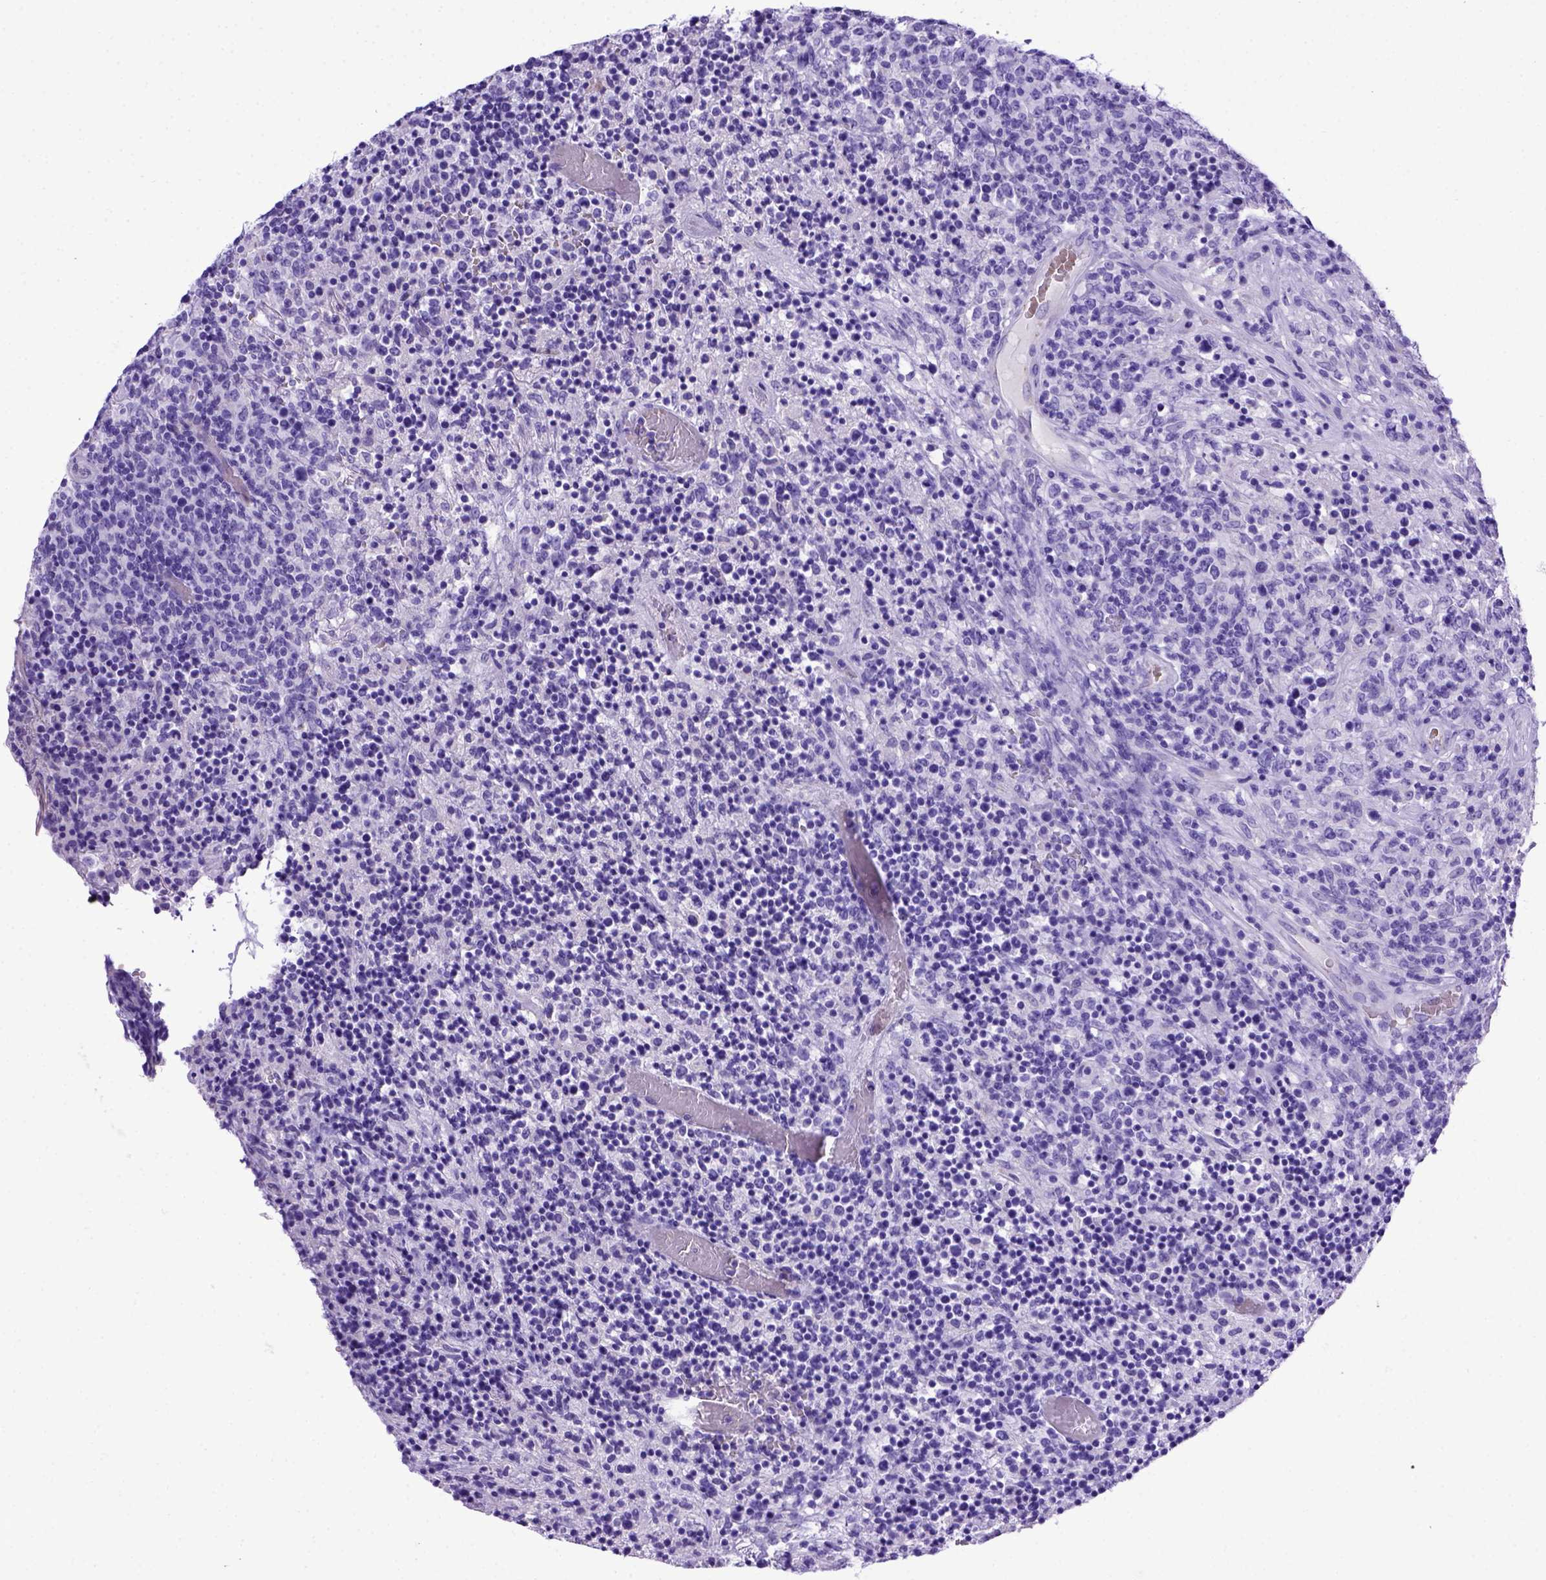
{"staining": {"intensity": "negative", "quantity": "none", "location": "none"}, "tissue": "lymphoma", "cell_type": "Tumor cells", "image_type": "cancer", "snomed": [{"axis": "morphology", "description": "Malignant lymphoma, non-Hodgkin's type, High grade"}, {"axis": "topography", "description": "Lung"}], "caption": "Human high-grade malignant lymphoma, non-Hodgkin's type stained for a protein using IHC exhibits no positivity in tumor cells.", "gene": "MEOX2", "patient": {"sex": "male", "age": 79}}